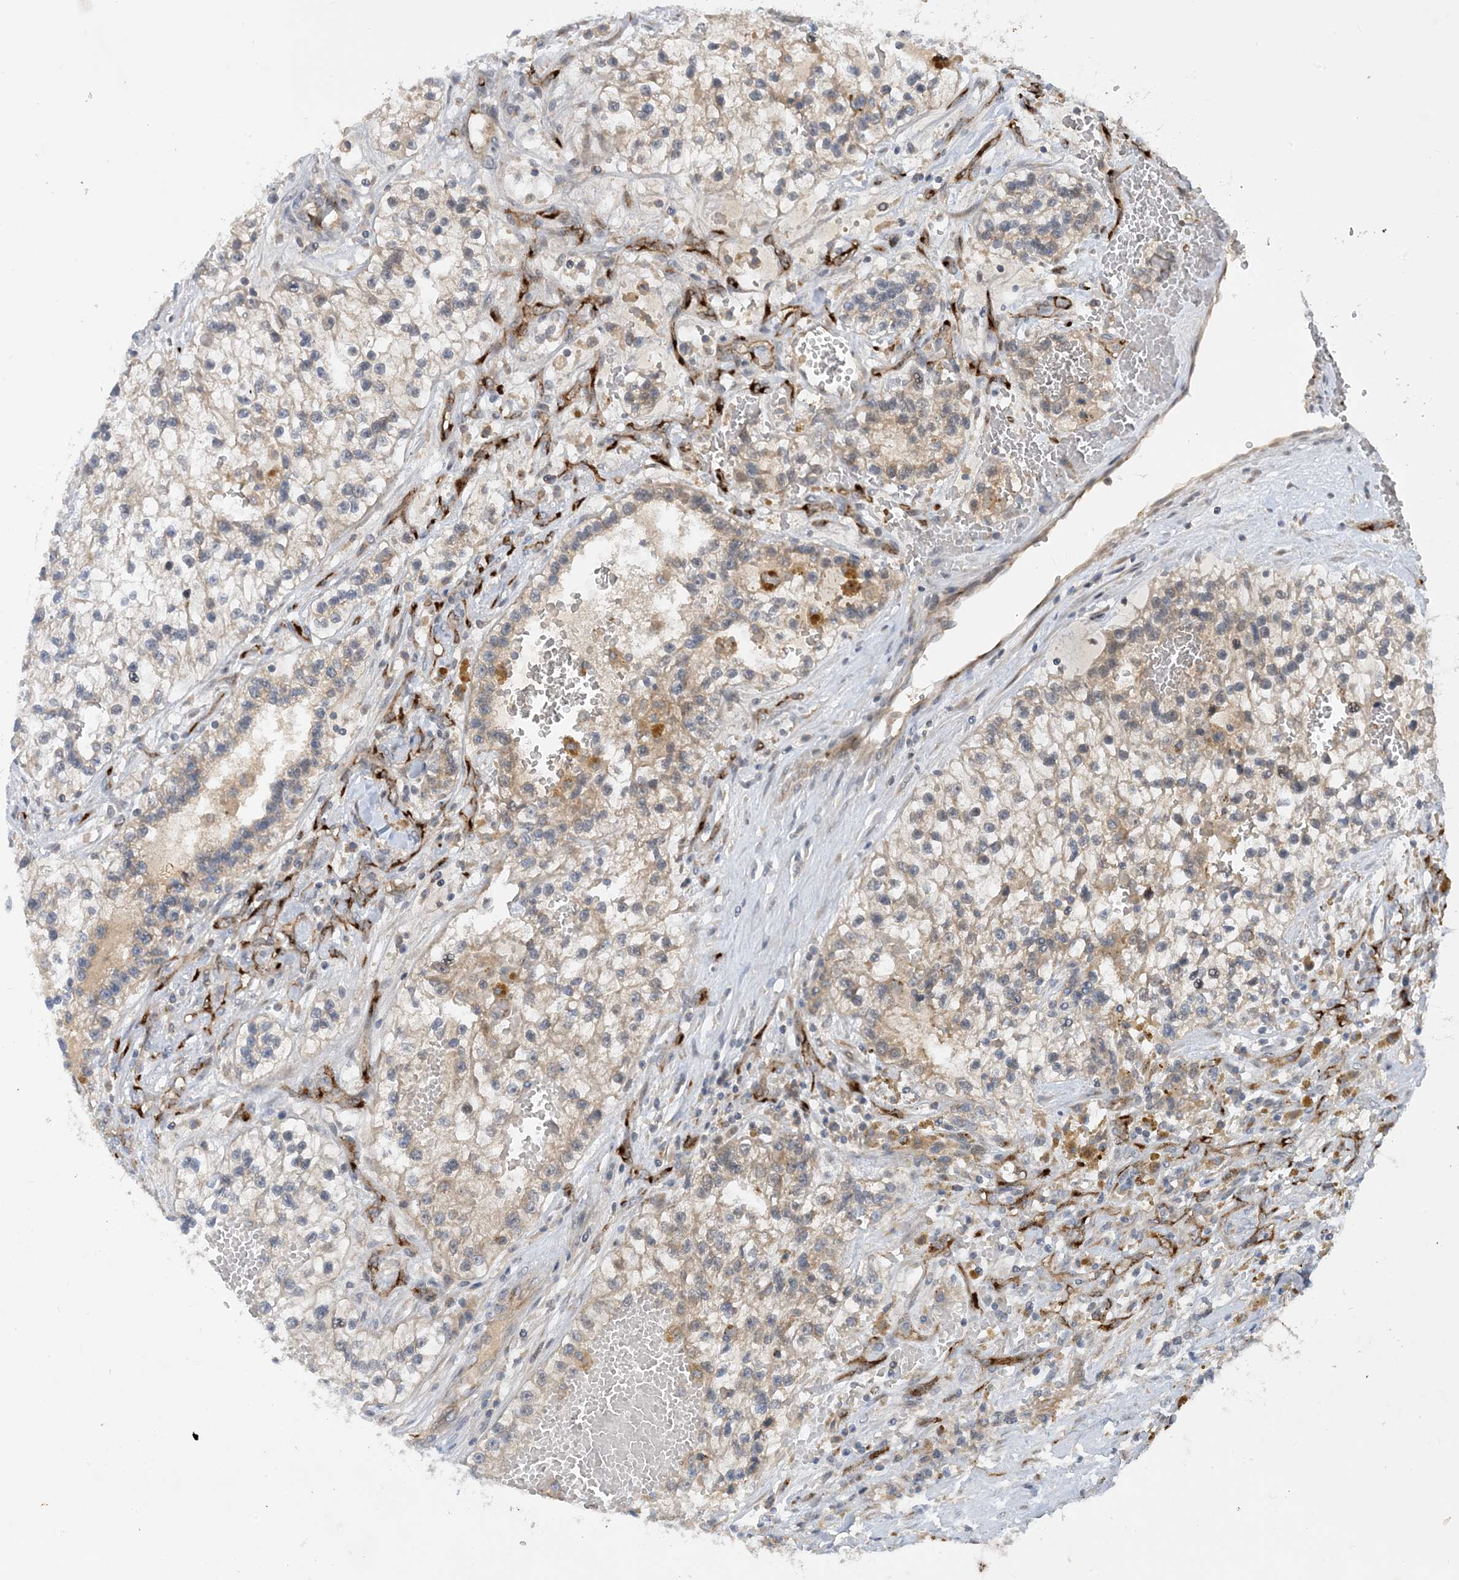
{"staining": {"intensity": "weak", "quantity": "25%-75%", "location": "cytoplasmic/membranous"}, "tissue": "renal cancer", "cell_type": "Tumor cells", "image_type": "cancer", "snomed": [{"axis": "morphology", "description": "Adenocarcinoma, NOS"}, {"axis": "topography", "description": "Kidney"}], "caption": "High-magnification brightfield microscopy of renal cancer stained with DAB (3,3'-diaminobenzidine) (brown) and counterstained with hematoxylin (blue). tumor cells exhibit weak cytoplasmic/membranous expression is present in approximately25%-75% of cells. Nuclei are stained in blue.", "gene": "TINAG", "patient": {"sex": "female", "age": 57}}